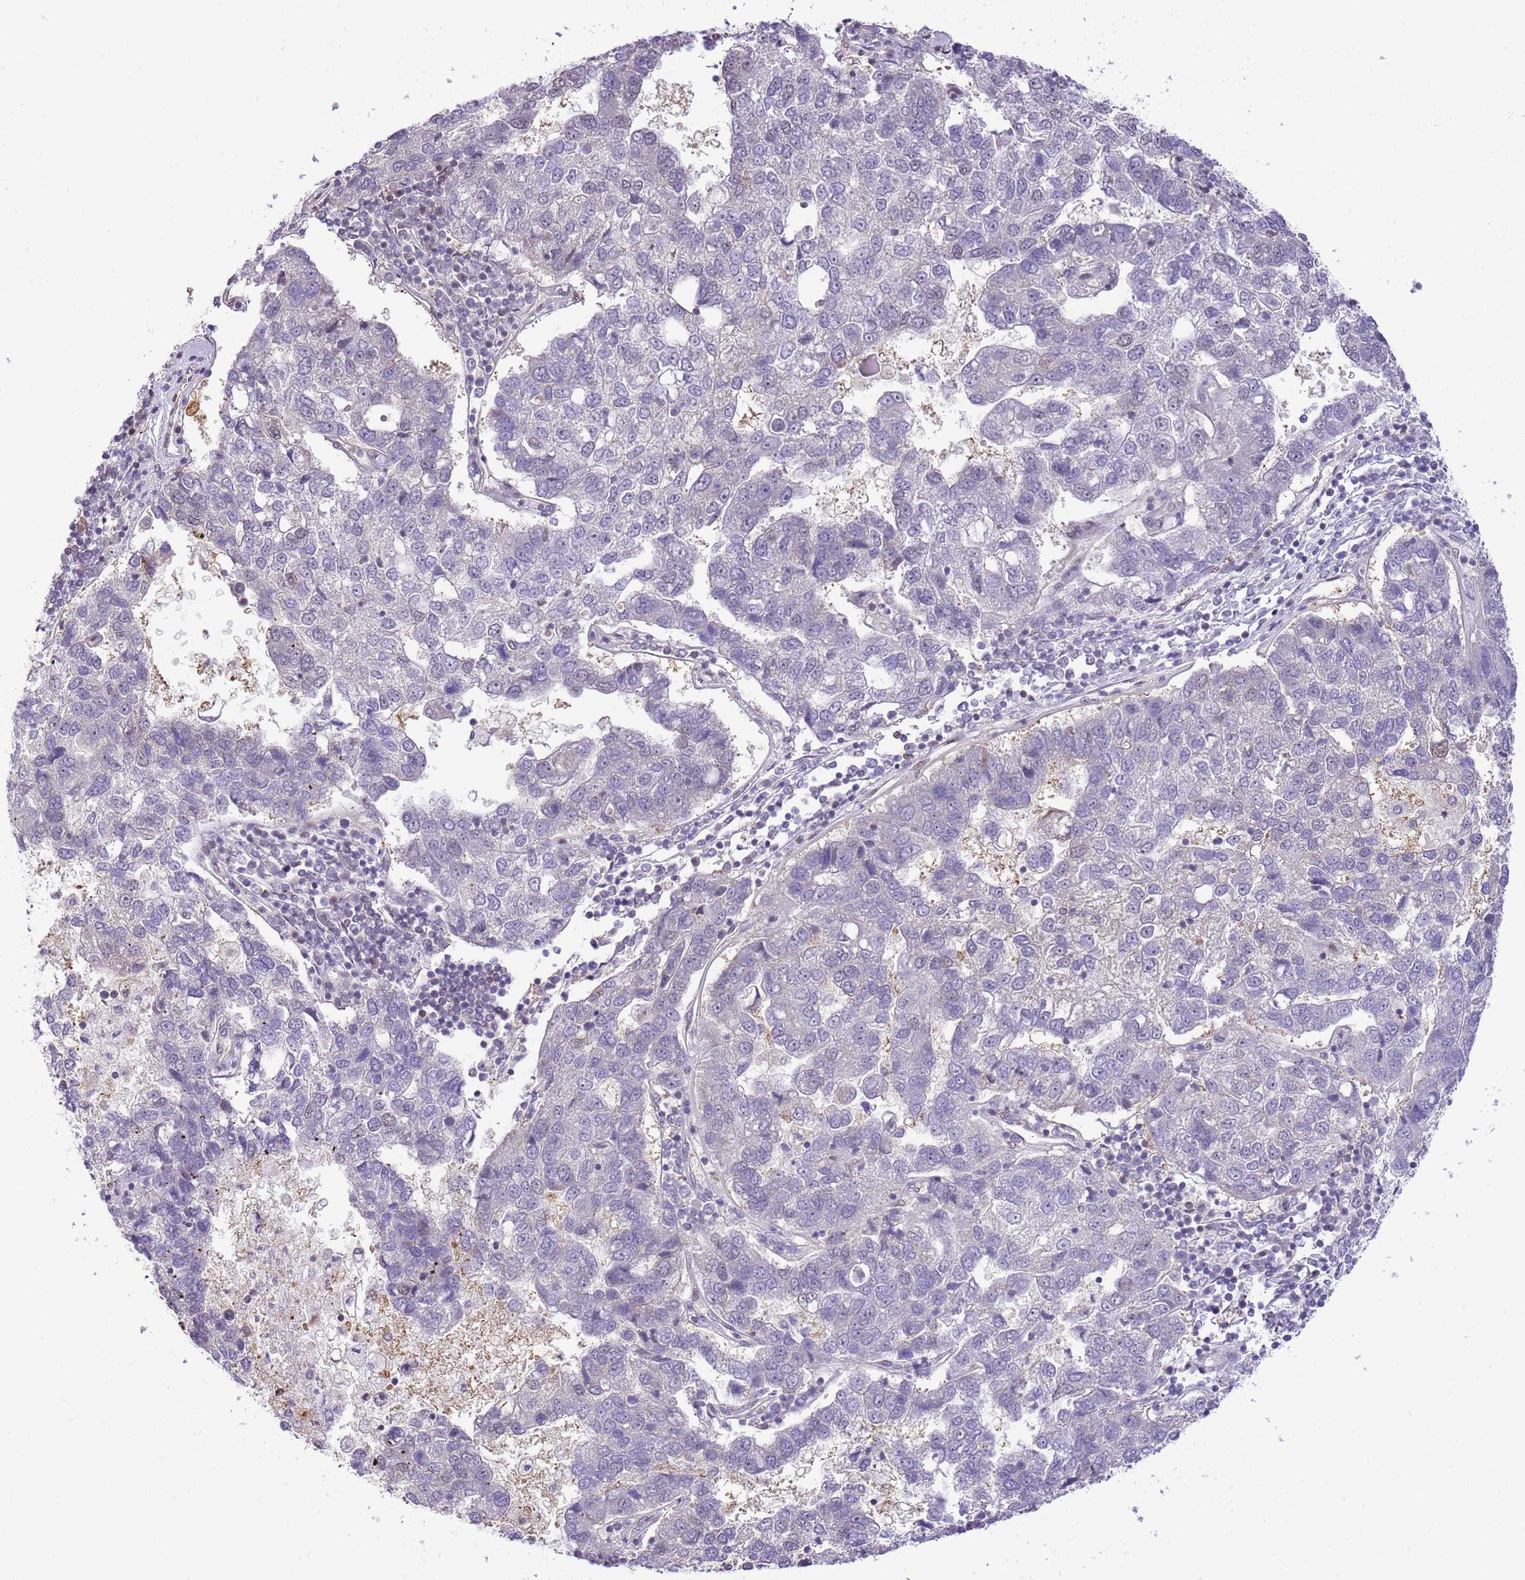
{"staining": {"intensity": "negative", "quantity": "none", "location": "none"}, "tissue": "pancreatic cancer", "cell_type": "Tumor cells", "image_type": "cancer", "snomed": [{"axis": "morphology", "description": "Adenocarcinoma, NOS"}, {"axis": "topography", "description": "Pancreas"}], "caption": "The photomicrograph displays no staining of tumor cells in pancreatic cancer (adenocarcinoma).", "gene": "RFK", "patient": {"sex": "female", "age": 61}}